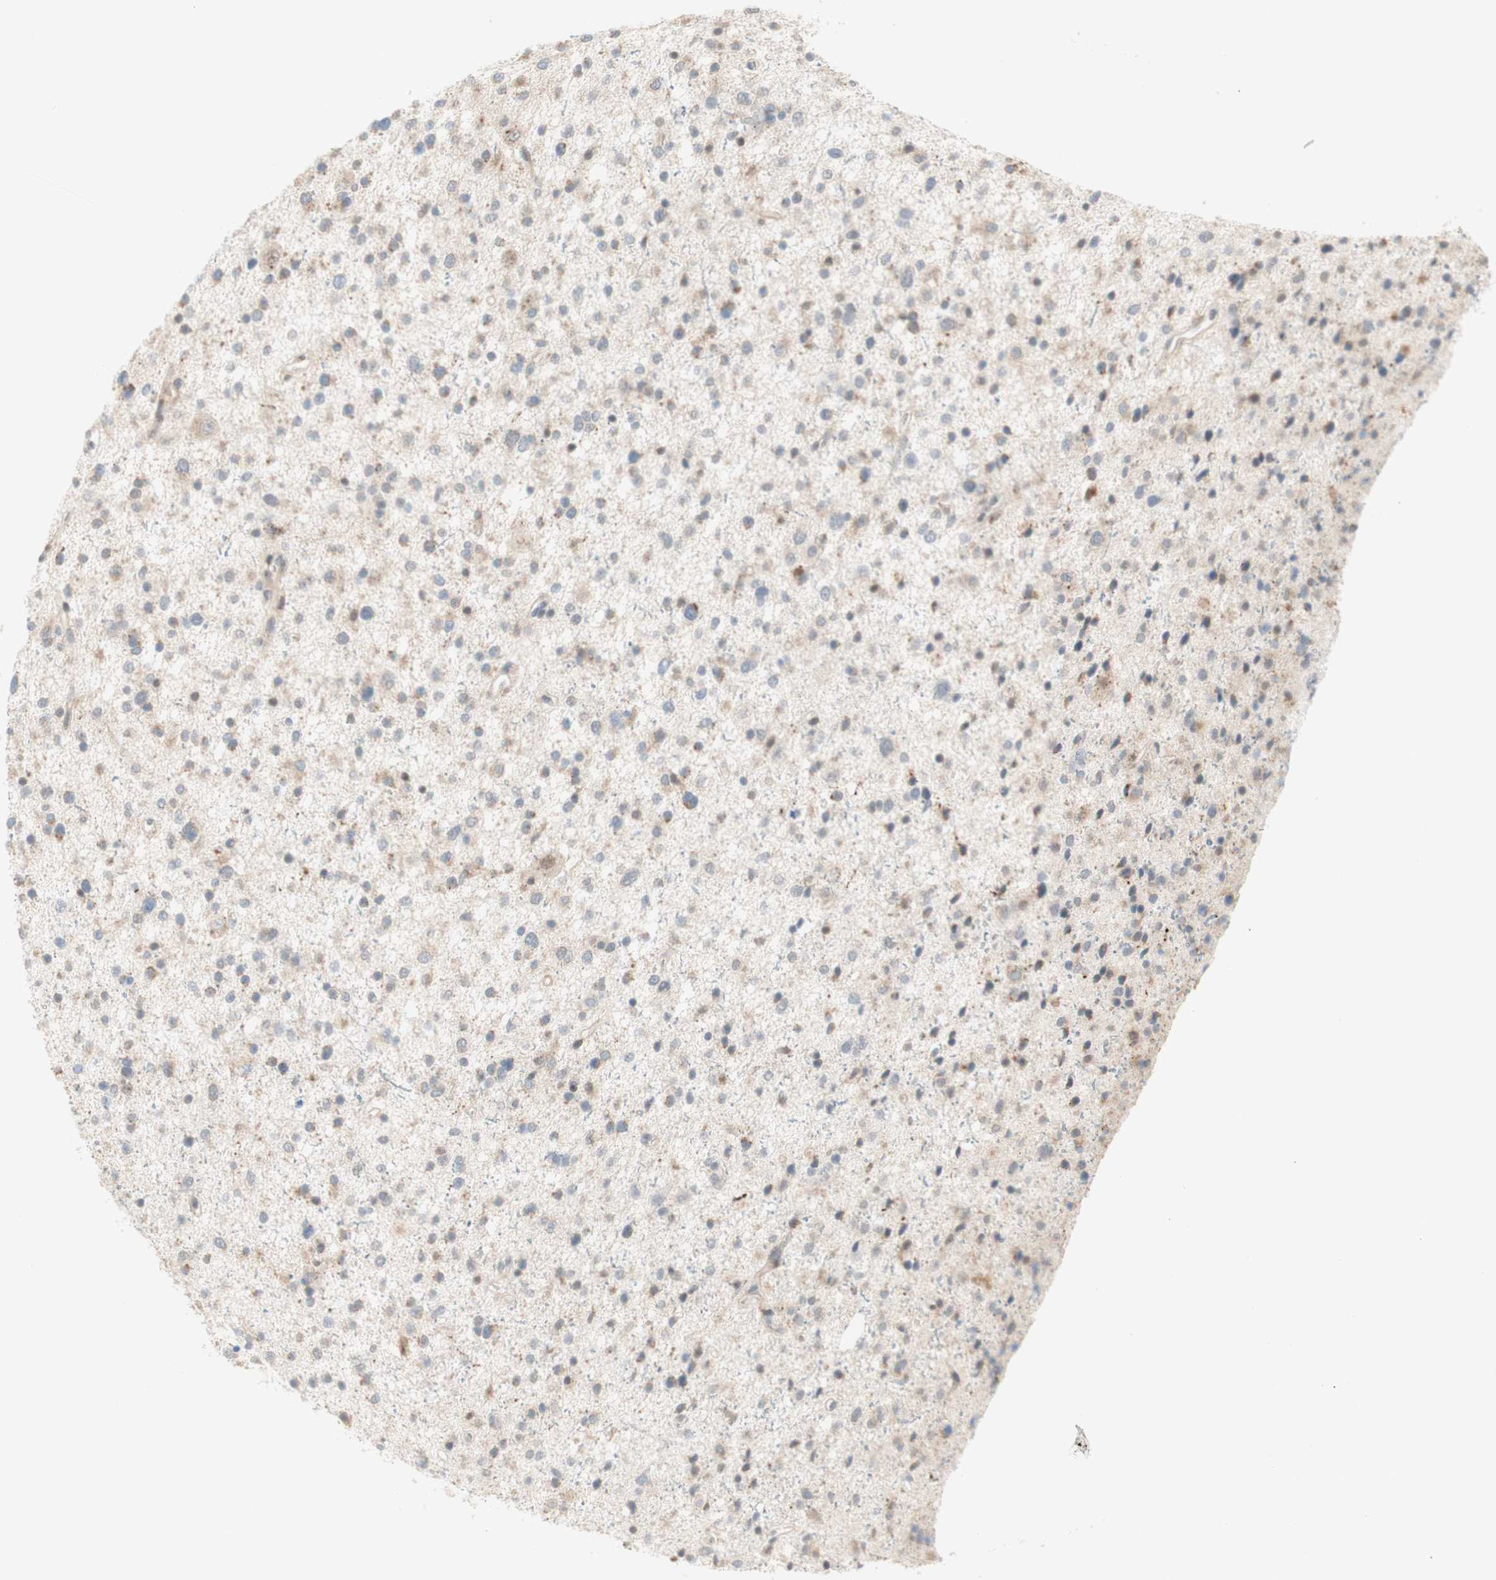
{"staining": {"intensity": "weak", "quantity": "25%-75%", "location": "cytoplasmic/membranous"}, "tissue": "glioma", "cell_type": "Tumor cells", "image_type": "cancer", "snomed": [{"axis": "morphology", "description": "Glioma, malignant, Low grade"}, {"axis": "topography", "description": "Brain"}], "caption": "Weak cytoplasmic/membranous positivity is present in about 25%-75% of tumor cells in glioma.", "gene": "GAPT", "patient": {"sex": "female", "age": 37}}